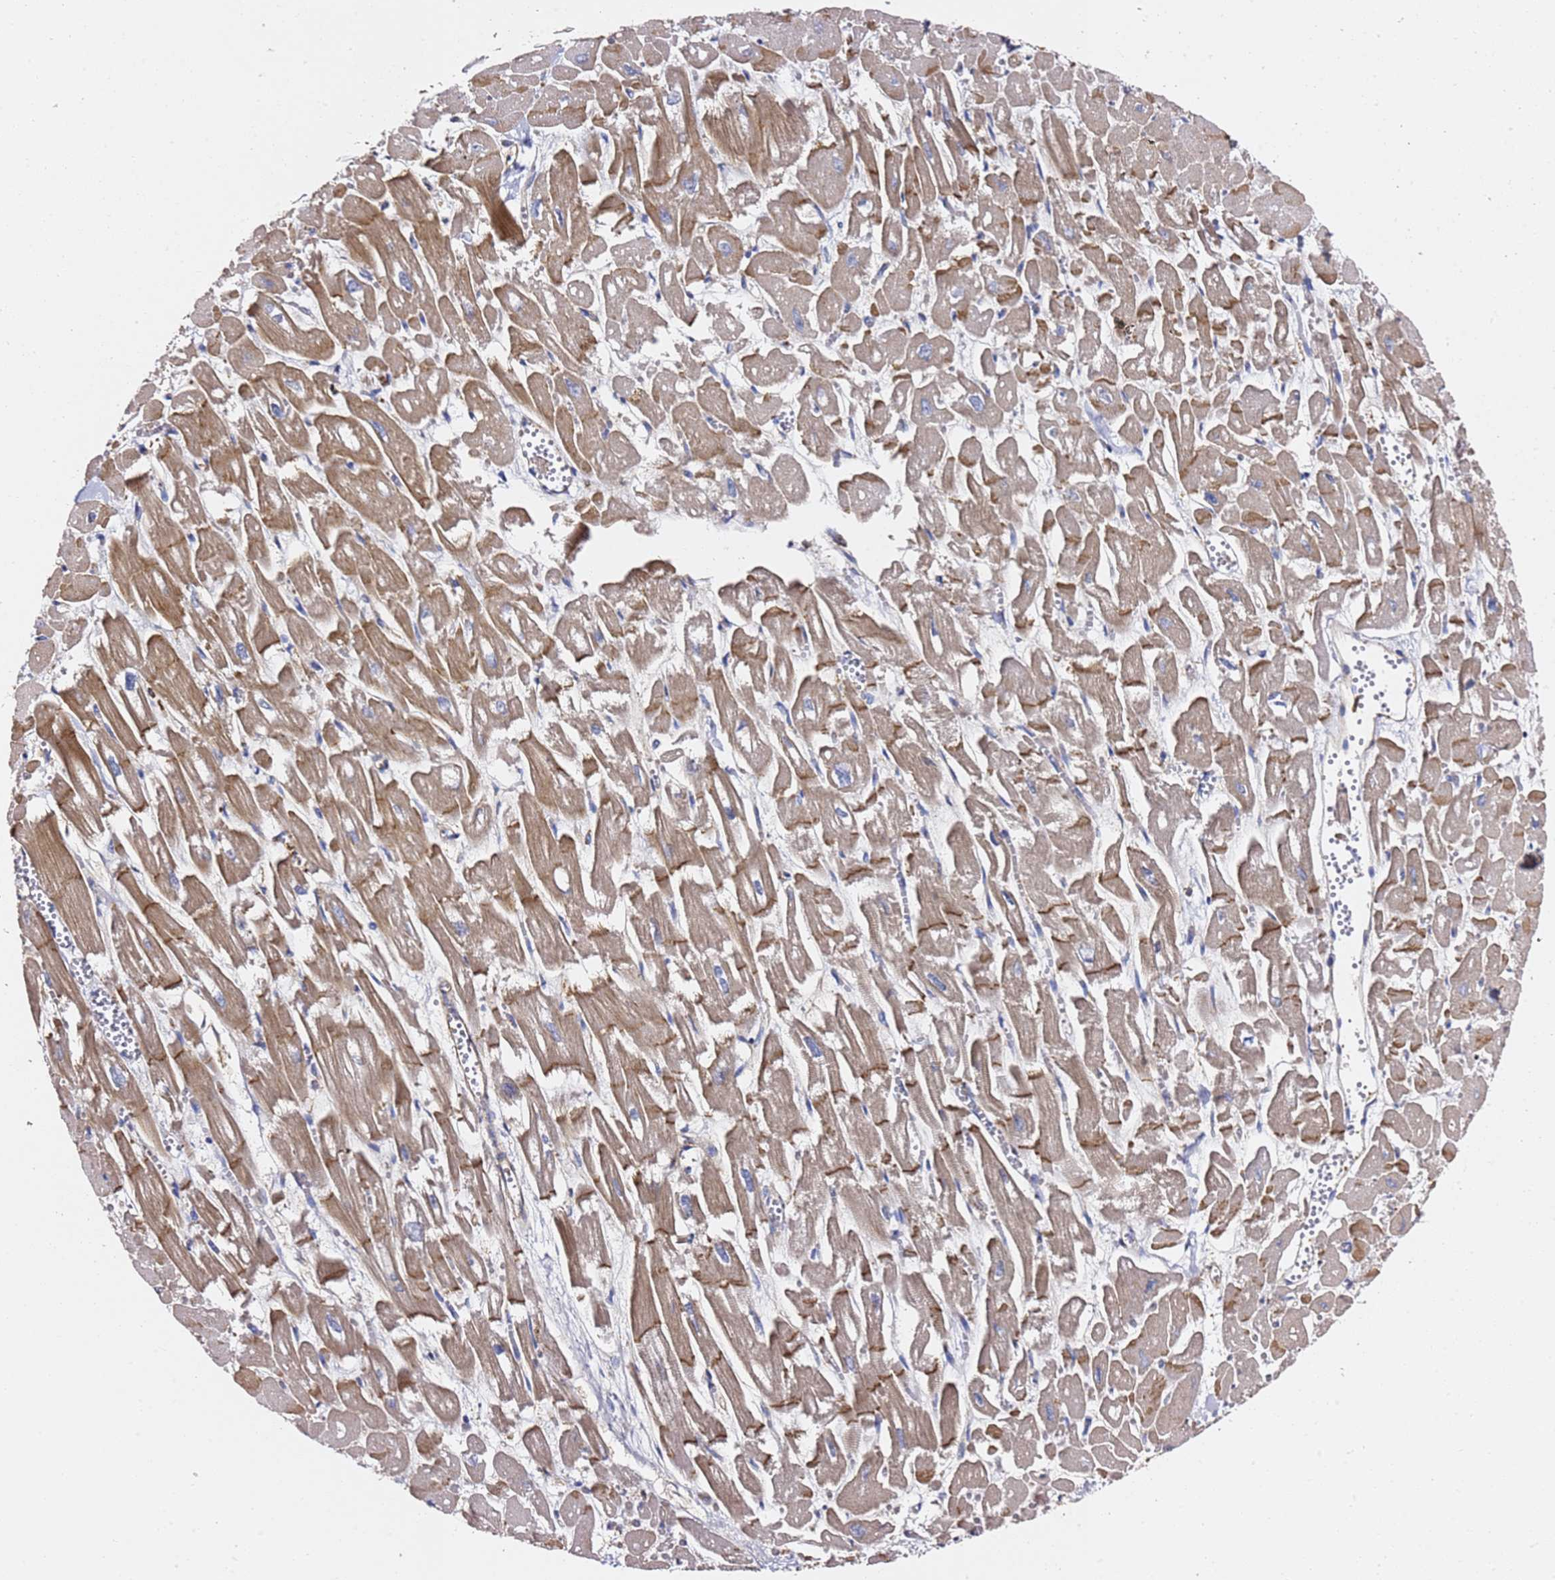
{"staining": {"intensity": "moderate", "quantity": "25%-75%", "location": "cytoplasmic/membranous"}, "tissue": "heart muscle", "cell_type": "Cardiomyocytes", "image_type": "normal", "snomed": [{"axis": "morphology", "description": "Normal tissue, NOS"}, {"axis": "topography", "description": "Heart"}], "caption": "An immunohistochemistry (IHC) photomicrograph of unremarkable tissue is shown. Protein staining in brown labels moderate cytoplasmic/membranous positivity in heart muscle within cardiomyocytes.", "gene": "ZFP36L2", "patient": {"sex": "male", "age": 54}}